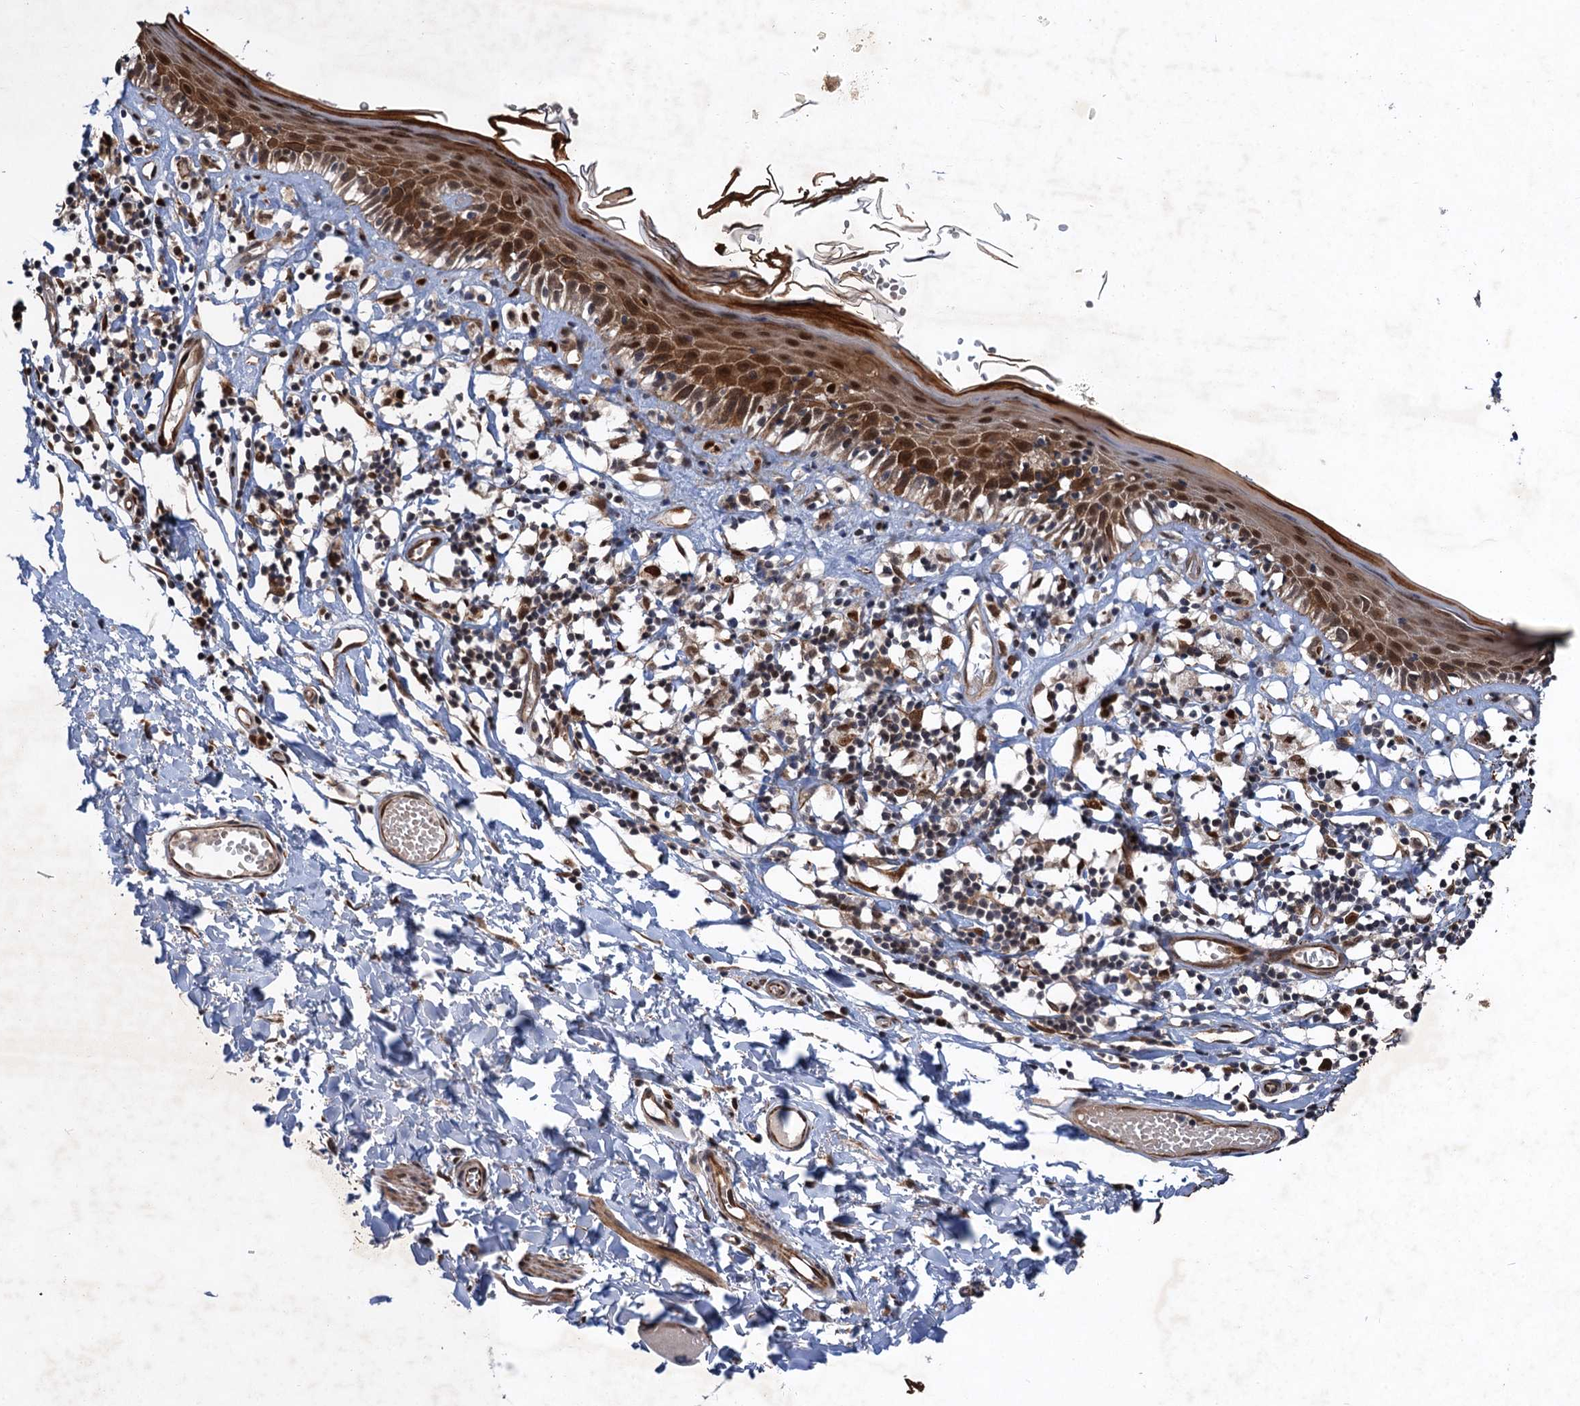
{"staining": {"intensity": "moderate", "quantity": "25%-75%", "location": "cytoplasmic/membranous"}, "tissue": "skin", "cell_type": "Epidermal cells", "image_type": "normal", "snomed": [{"axis": "morphology", "description": "Normal tissue, NOS"}, {"axis": "topography", "description": "Adipose tissue"}, {"axis": "topography", "description": "Vascular tissue"}, {"axis": "topography", "description": "Vulva"}, {"axis": "topography", "description": "Peripheral nerve tissue"}], "caption": "Immunohistochemical staining of normal skin exhibits medium levels of moderate cytoplasmic/membranous staining in about 25%-75% of epidermal cells.", "gene": "TTC31", "patient": {"sex": "female", "age": 86}}